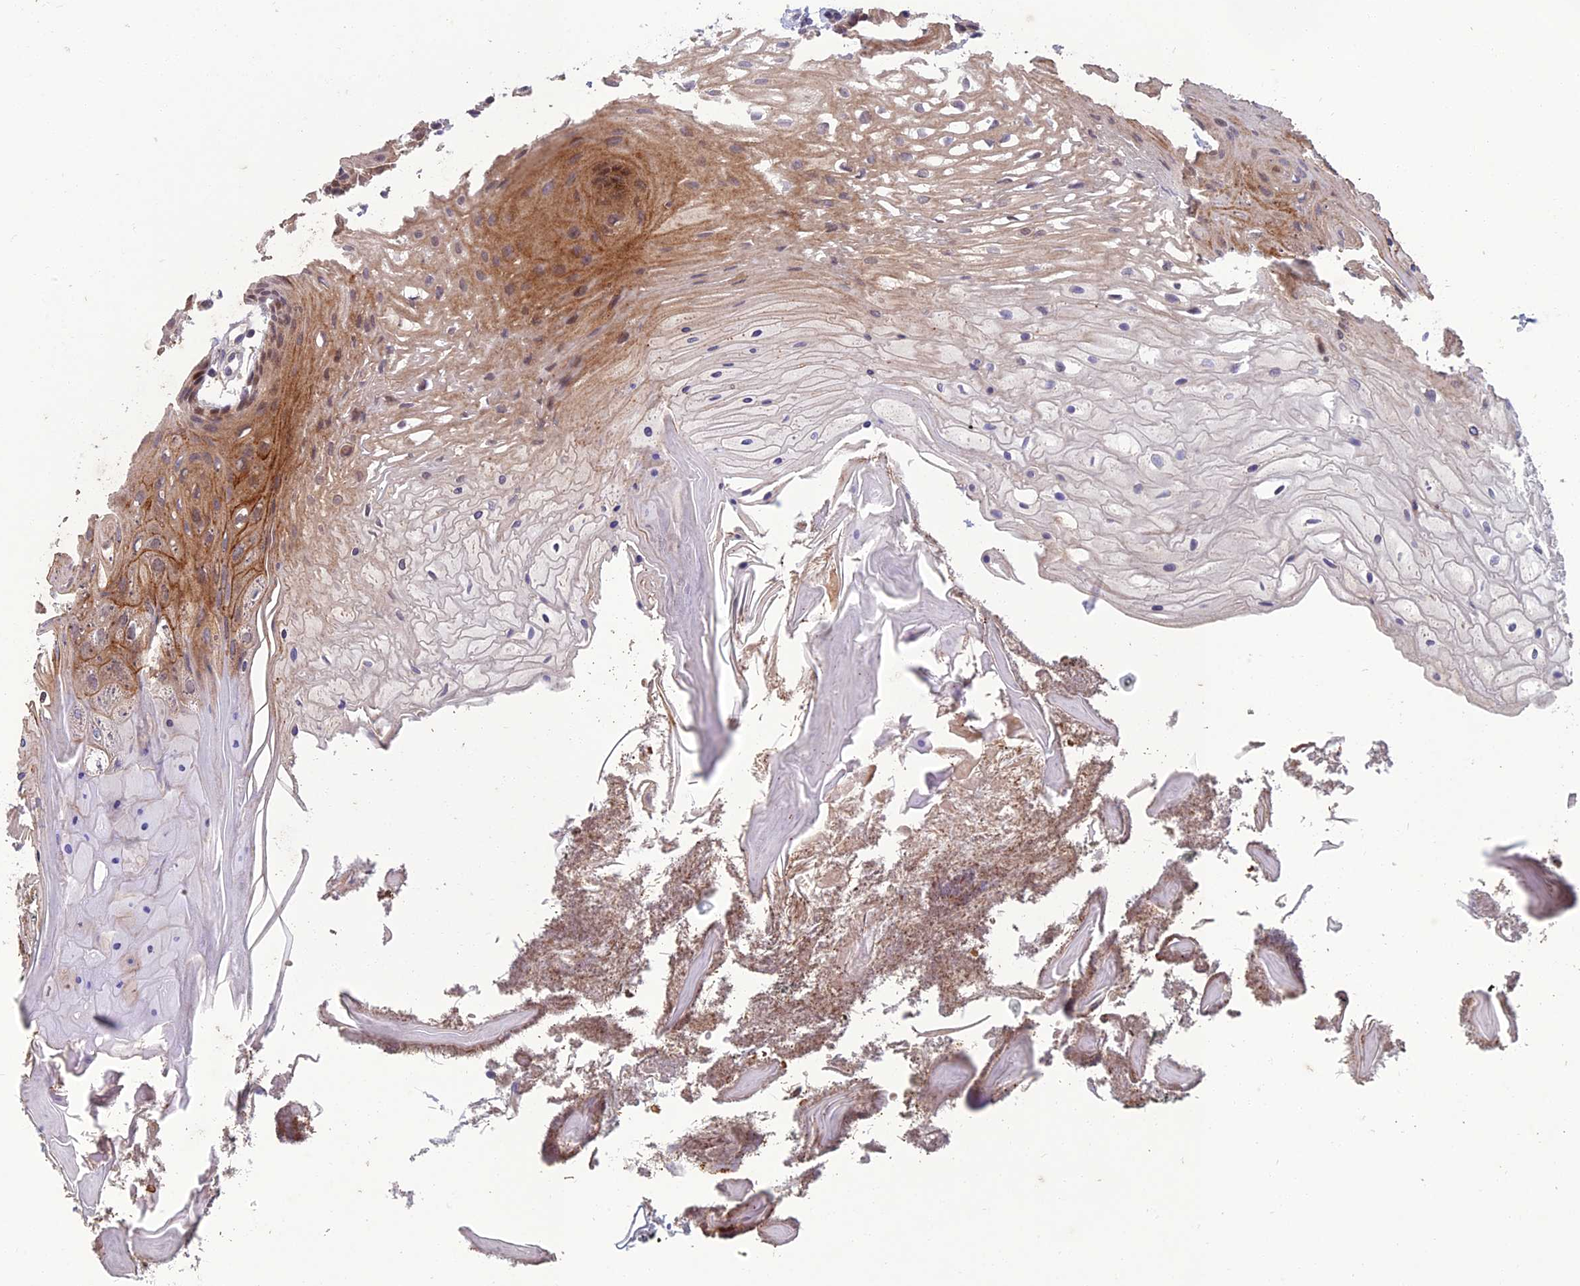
{"staining": {"intensity": "moderate", "quantity": "25%-75%", "location": "cytoplasmic/membranous"}, "tissue": "oral mucosa", "cell_type": "Squamous epithelial cells", "image_type": "normal", "snomed": [{"axis": "morphology", "description": "Normal tissue, NOS"}, {"axis": "topography", "description": "Oral tissue"}], "caption": "Protein staining demonstrates moderate cytoplasmic/membranous staining in about 25%-75% of squamous epithelial cells in normal oral mucosa. The staining is performed using DAB (3,3'-diaminobenzidine) brown chromogen to label protein expression. The nuclei are counter-stained blue using hematoxylin.", "gene": "GIPC1", "patient": {"sex": "female", "age": 80}}